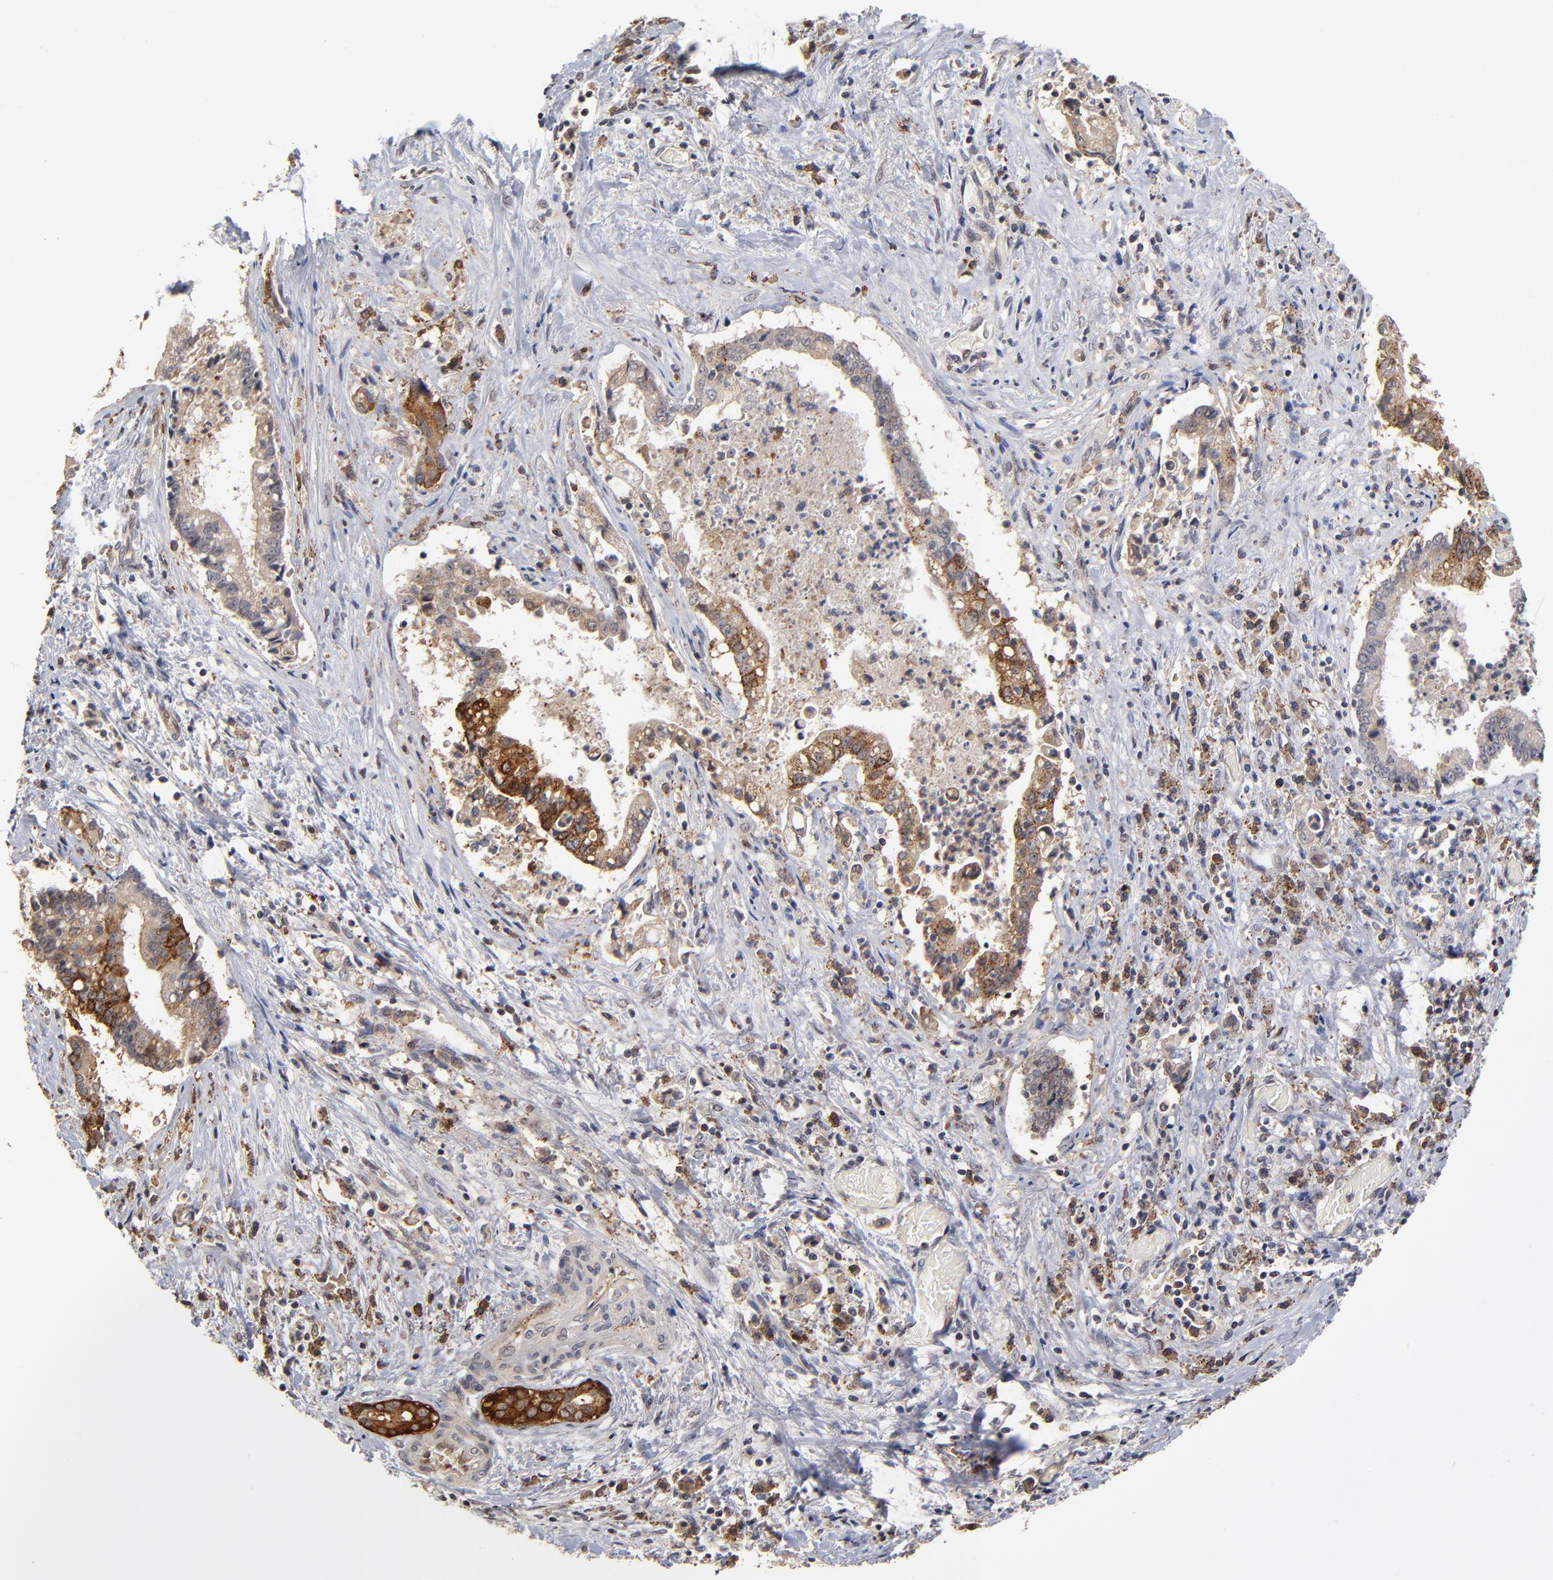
{"staining": {"intensity": "strong", "quantity": "25%-75%", "location": "cytoplasmic/membranous"}, "tissue": "liver cancer", "cell_type": "Tumor cells", "image_type": "cancer", "snomed": [{"axis": "morphology", "description": "Cholangiocarcinoma"}, {"axis": "topography", "description": "Liver"}], "caption": "This histopathology image exhibits IHC staining of human liver cholangiocarcinoma, with high strong cytoplasmic/membranous positivity in approximately 25%-75% of tumor cells.", "gene": "ASB8", "patient": {"sex": "male", "age": 57}}